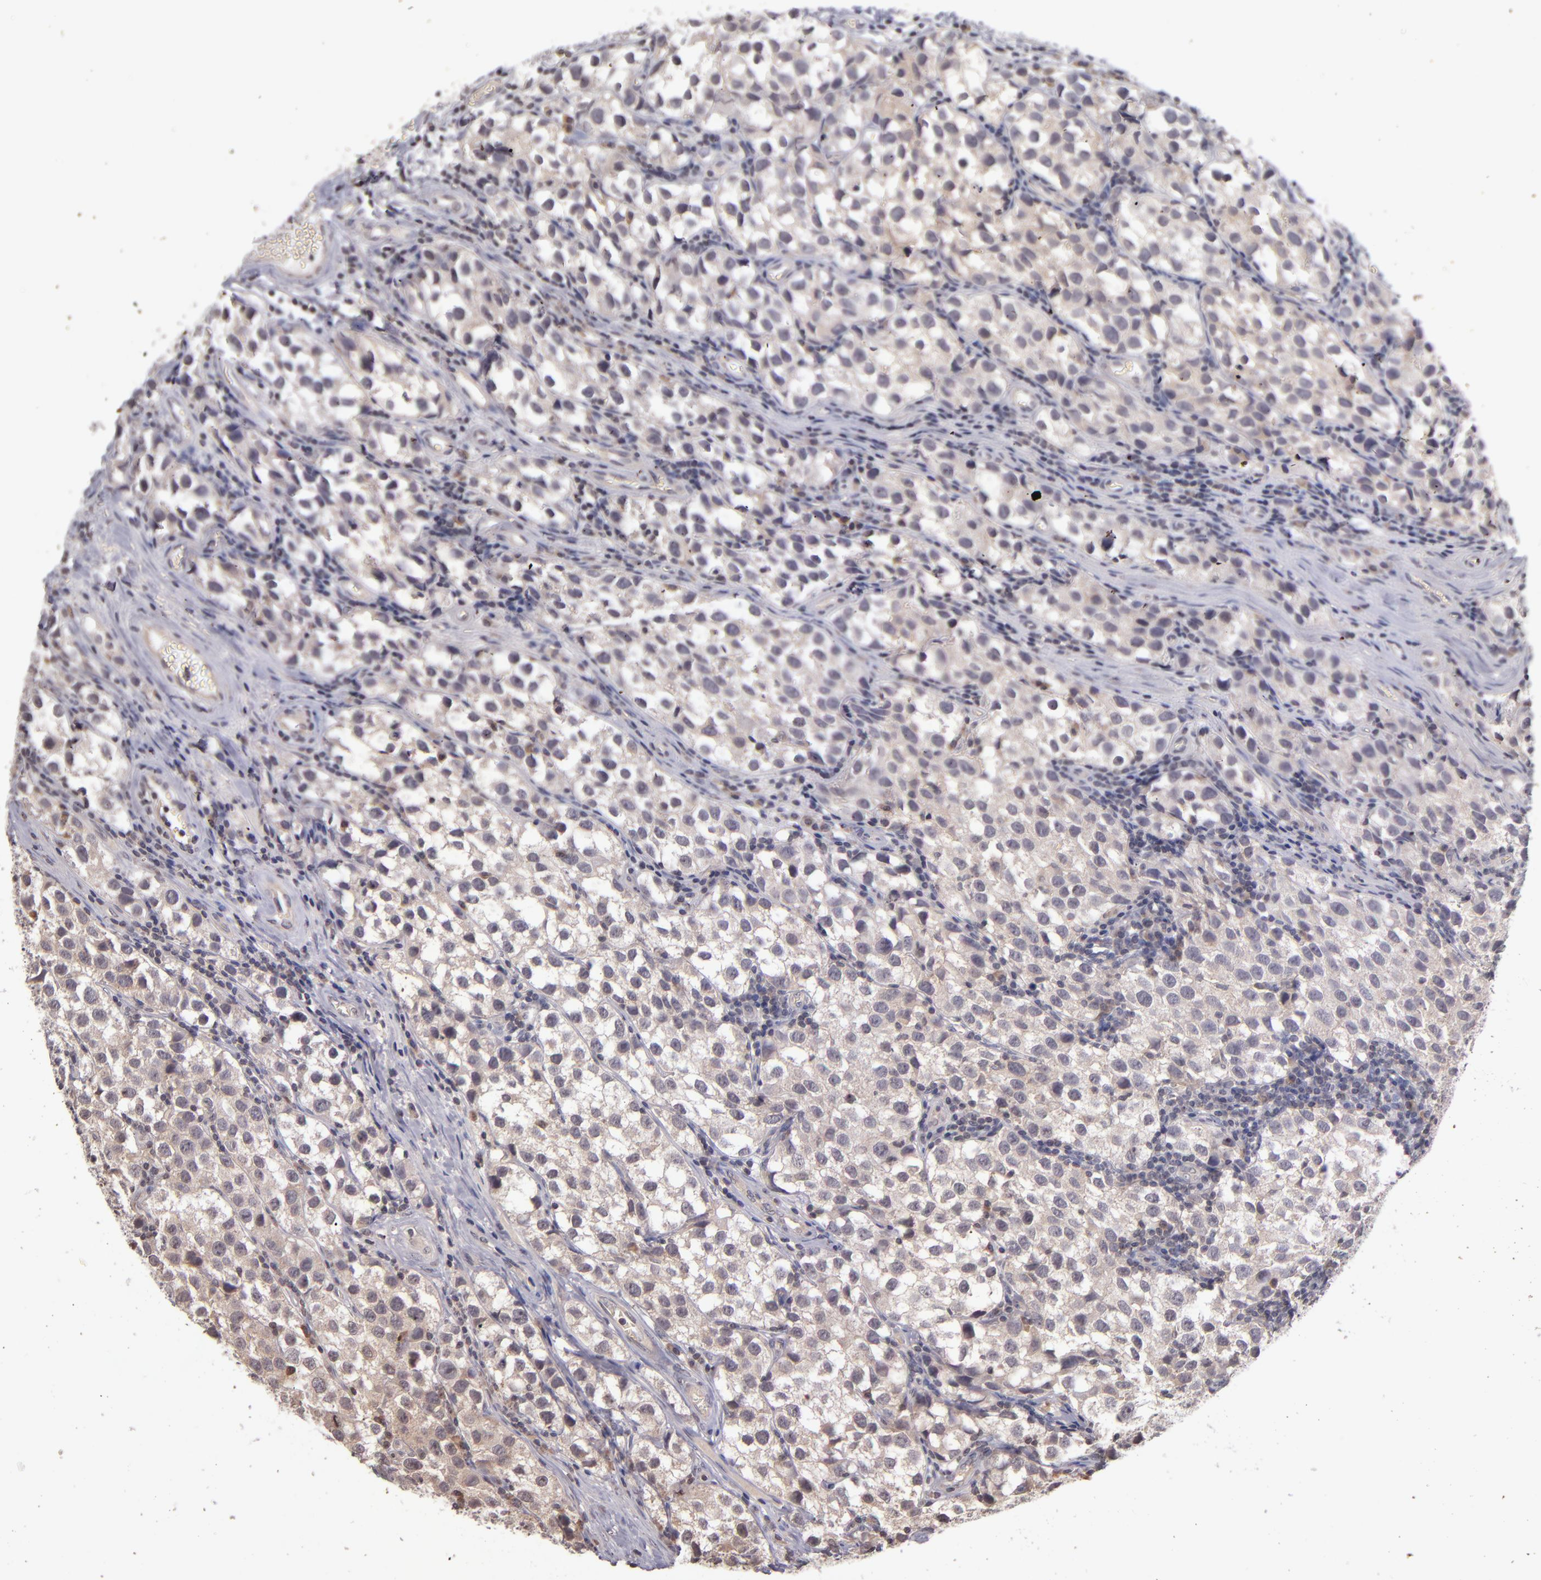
{"staining": {"intensity": "weak", "quantity": "25%-75%", "location": "cytoplasmic/membranous"}, "tissue": "testis cancer", "cell_type": "Tumor cells", "image_type": "cancer", "snomed": [{"axis": "morphology", "description": "Seminoma, NOS"}, {"axis": "topography", "description": "Testis"}], "caption": "About 25%-75% of tumor cells in human seminoma (testis) show weak cytoplasmic/membranous protein positivity as visualized by brown immunohistochemical staining.", "gene": "TSC2", "patient": {"sex": "male", "age": 39}}